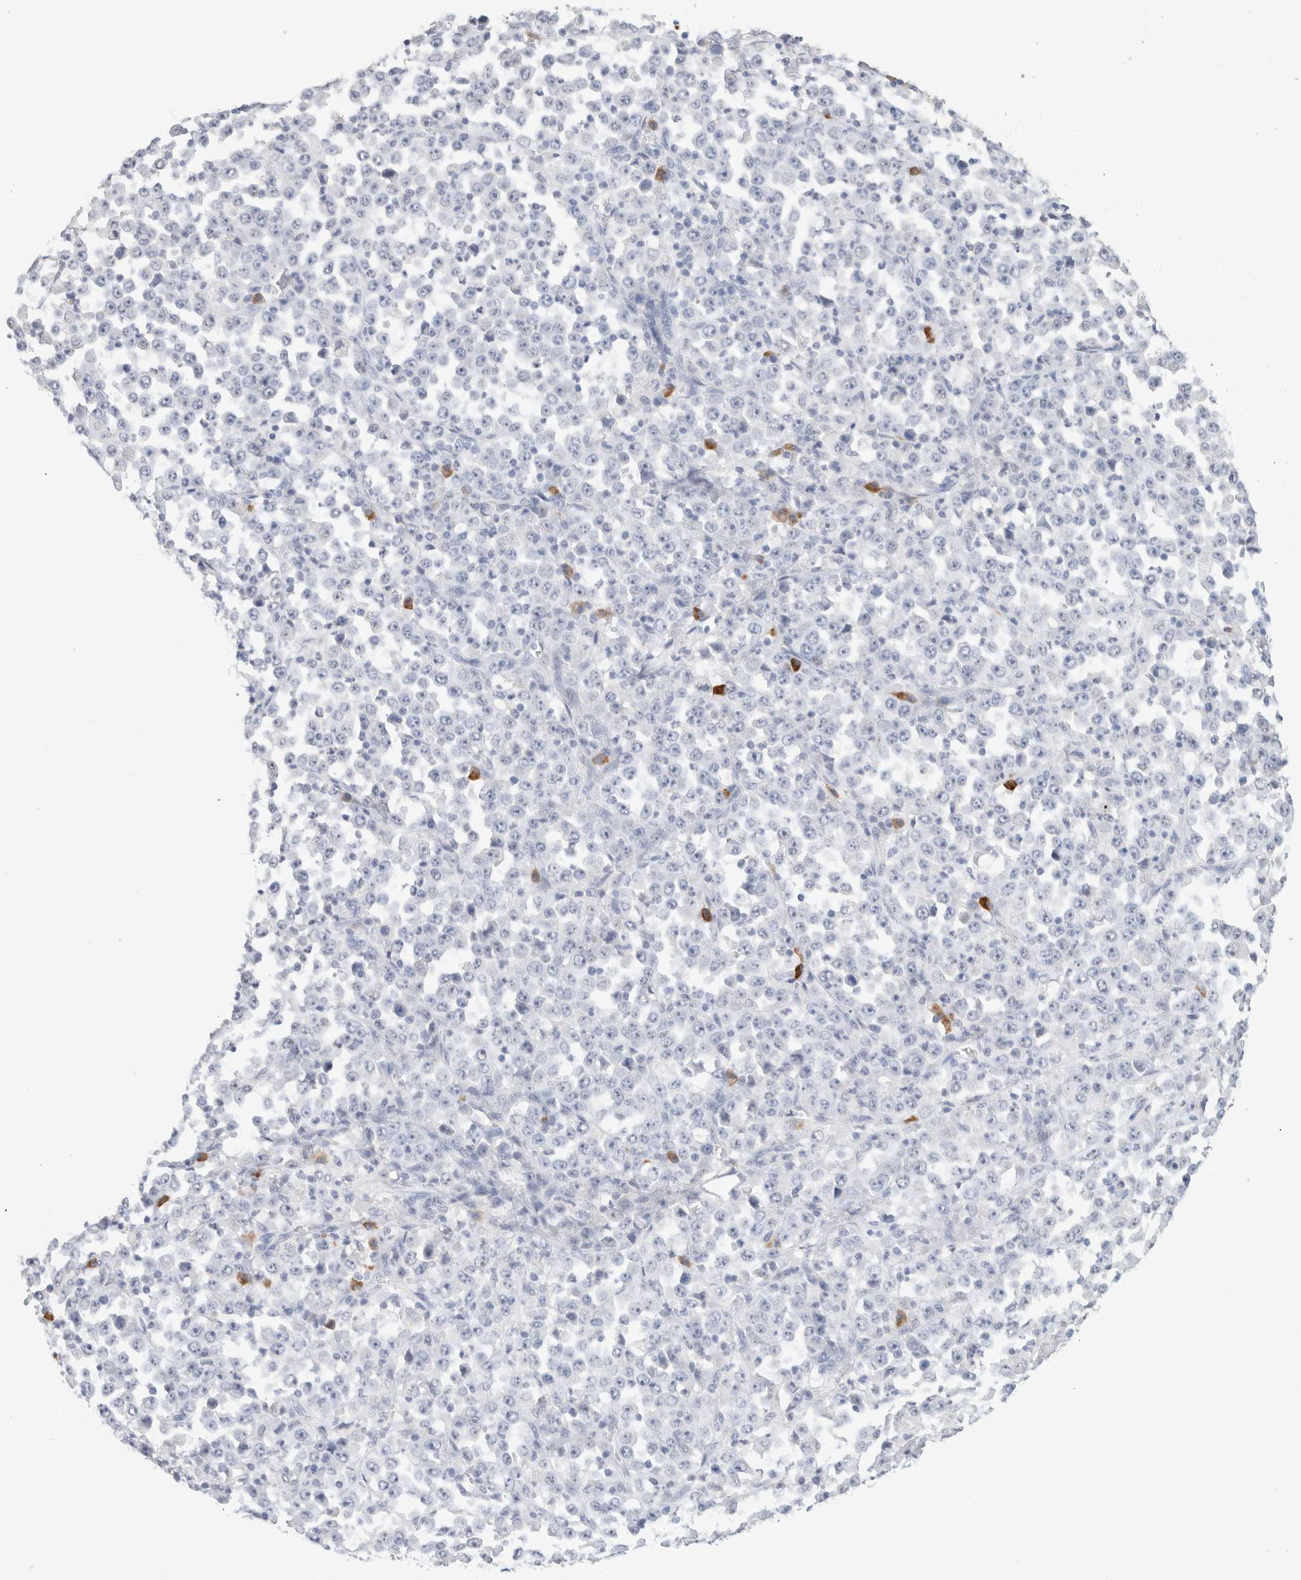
{"staining": {"intensity": "negative", "quantity": "none", "location": "none"}, "tissue": "stomach cancer", "cell_type": "Tumor cells", "image_type": "cancer", "snomed": [{"axis": "morphology", "description": "Normal tissue, NOS"}, {"axis": "morphology", "description": "Adenocarcinoma, NOS"}, {"axis": "topography", "description": "Stomach, upper"}, {"axis": "topography", "description": "Stomach"}], "caption": "Stomach cancer stained for a protein using immunohistochemistry demonstrates no positivity tumor cells.", "gene": "CD80", "patient": {"sex": "male", "age": 59}}